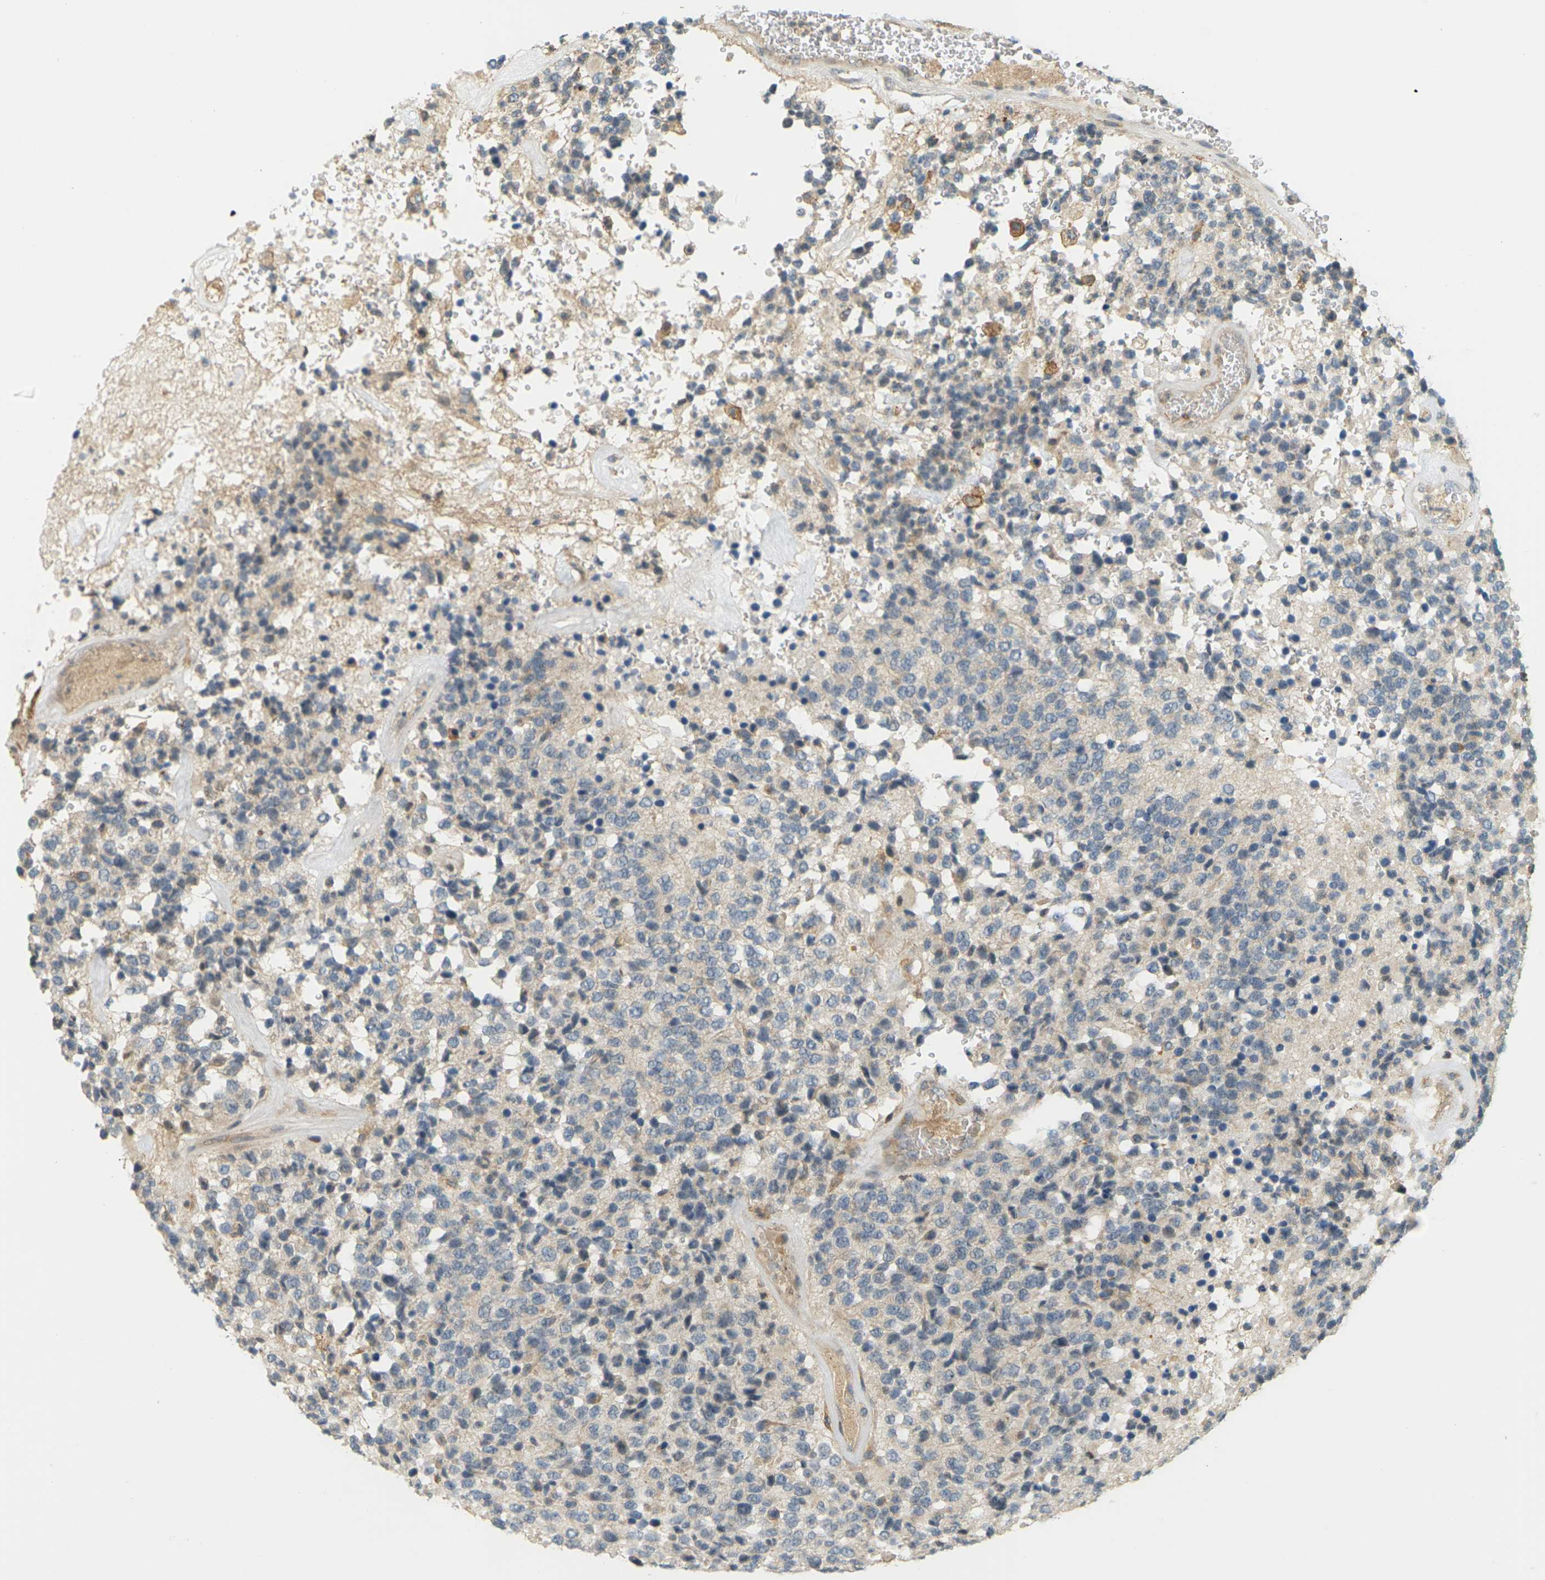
{"staining": {"intensity": "weak", "quantity": ">75%", "location": "cytoplasmic/membranous"}, "tissue": "glioma", "cell_type": "Tumor cells", "image_type": "cancer", "snomed": [{"axis": "morphology", "description": "Glioma, malignant, High grade"}, {"axis": "topography", "description": "pancreas cauda"}], "caption": "High-power microscopy captured an immunohistochemistry (IHC) histopathology image of glioma, revealing weak cytoplasmic/membranous staining in approximately >75% of tumor cells. Immunohistochemistry (ihc) stains the protein in brown and the nuclei are stained blue.", "gene": "SOCS6", "patient": {"sex": "male", "age": 60}}